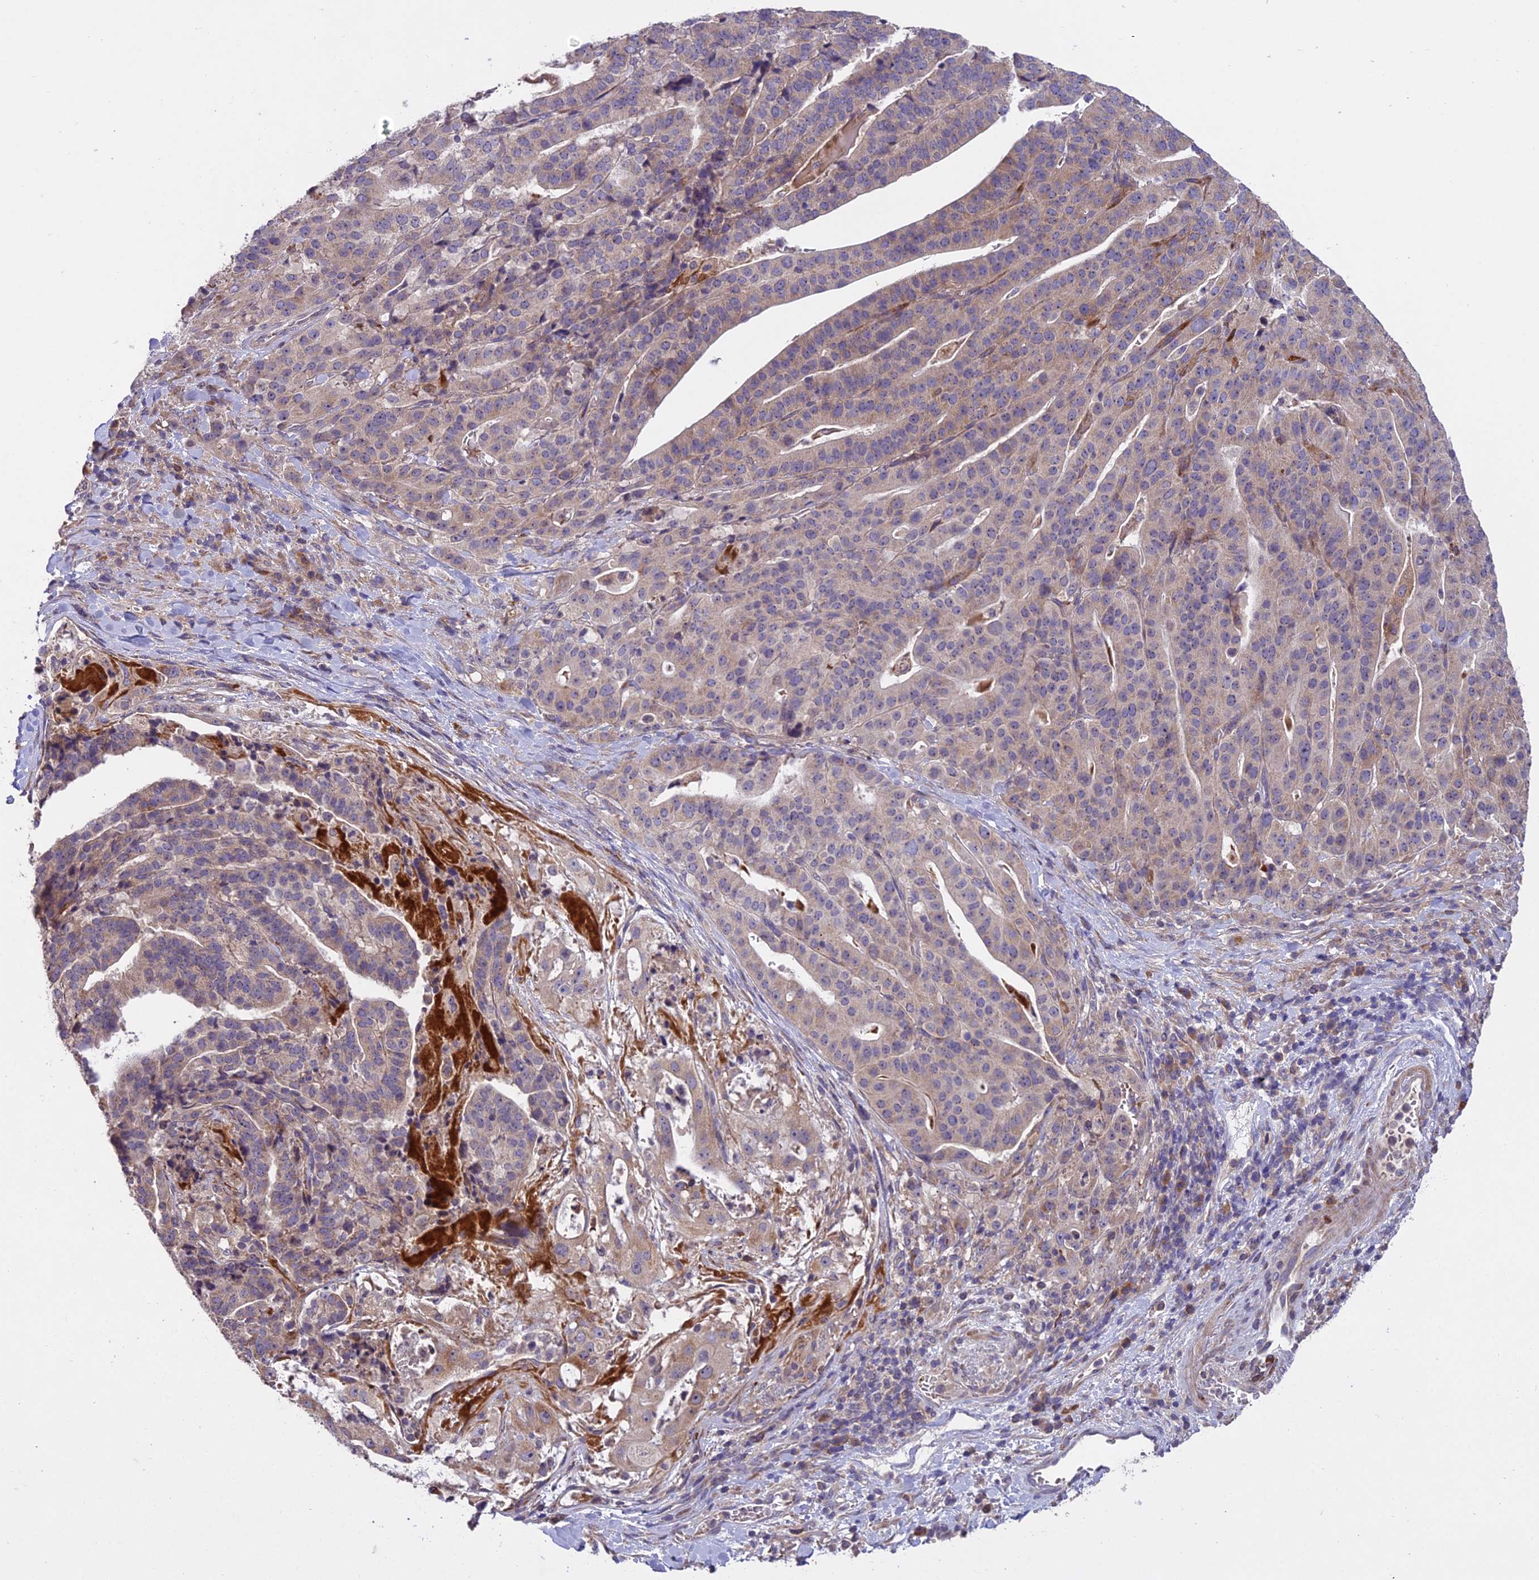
{"staining": {"intensity": "moderate", "quantity": "25%-75%", "location": "cytoplasmic/membranous"}, "tissue": "stomach cancer", "cell_type": "Tumor cells", "image_type": "cancer", "snomed": [{"axis": "morphology", "description": "Adenocarcinoma, NOS"}, {"axis": "topography", "description": "Stomach"}], "caption": "The image reveals staining of stomach adenocarcinoma, revealing moderate cytoplasmic/membranous protein staining (brown color) within tumor cells.", "gene": "CENPL", "patient": {"sex": "male", "age": 48}}